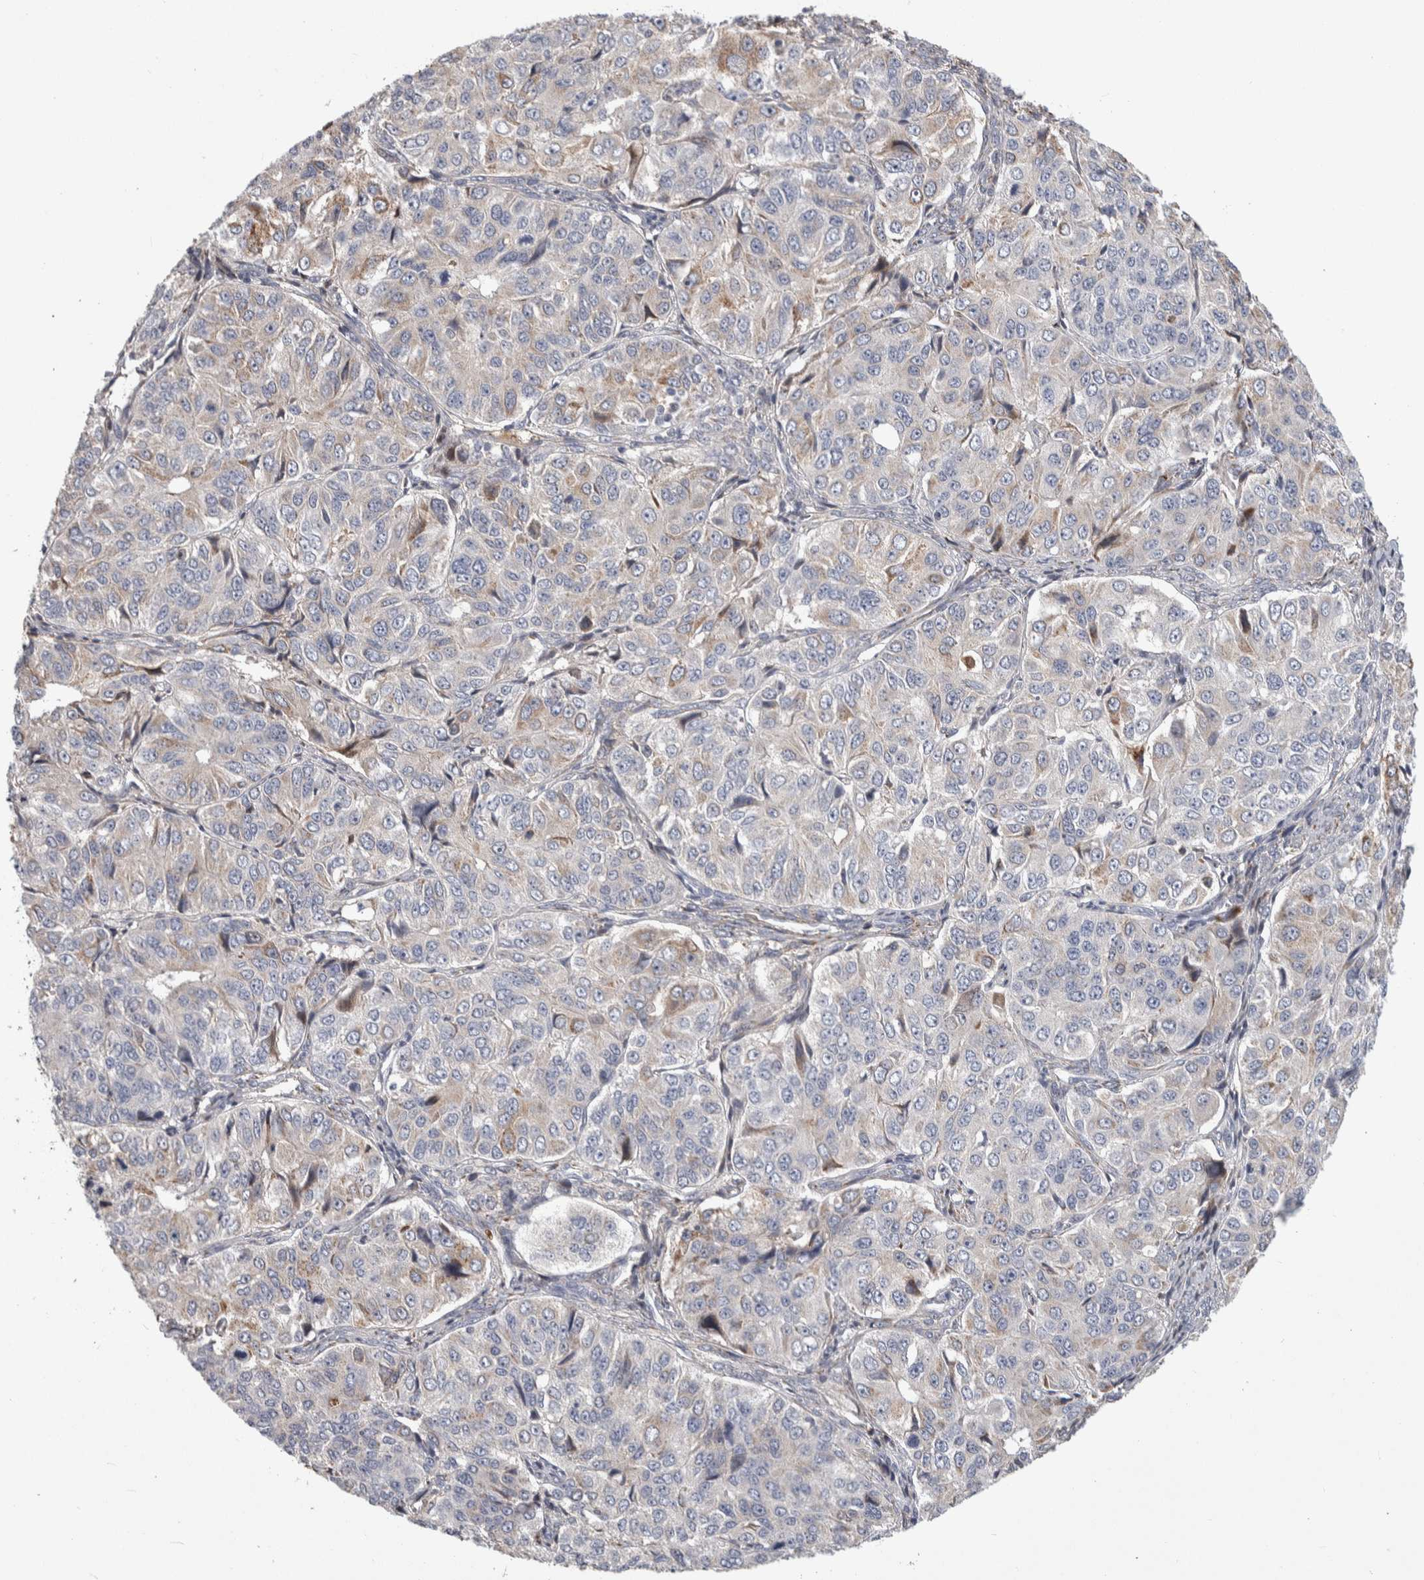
{"staining": {"intensity": "weak", "quantity": "<25%", "location": "cytoplasmic/membranous"}, "tissue": "ovarian cancer", "cell_type": "Tumor cells", "image_type": "cancer", "snomed": [{"axis": "morphology", "description": "Carcinoma, endometroid"}, {"axis": "topography", "description": "Ovary"}], "caption": "Tumor cells are negative for protein expression in human ovarian cancer.", "gene": "PSMG3", "patient": {"sex": "female", "age": 51}}